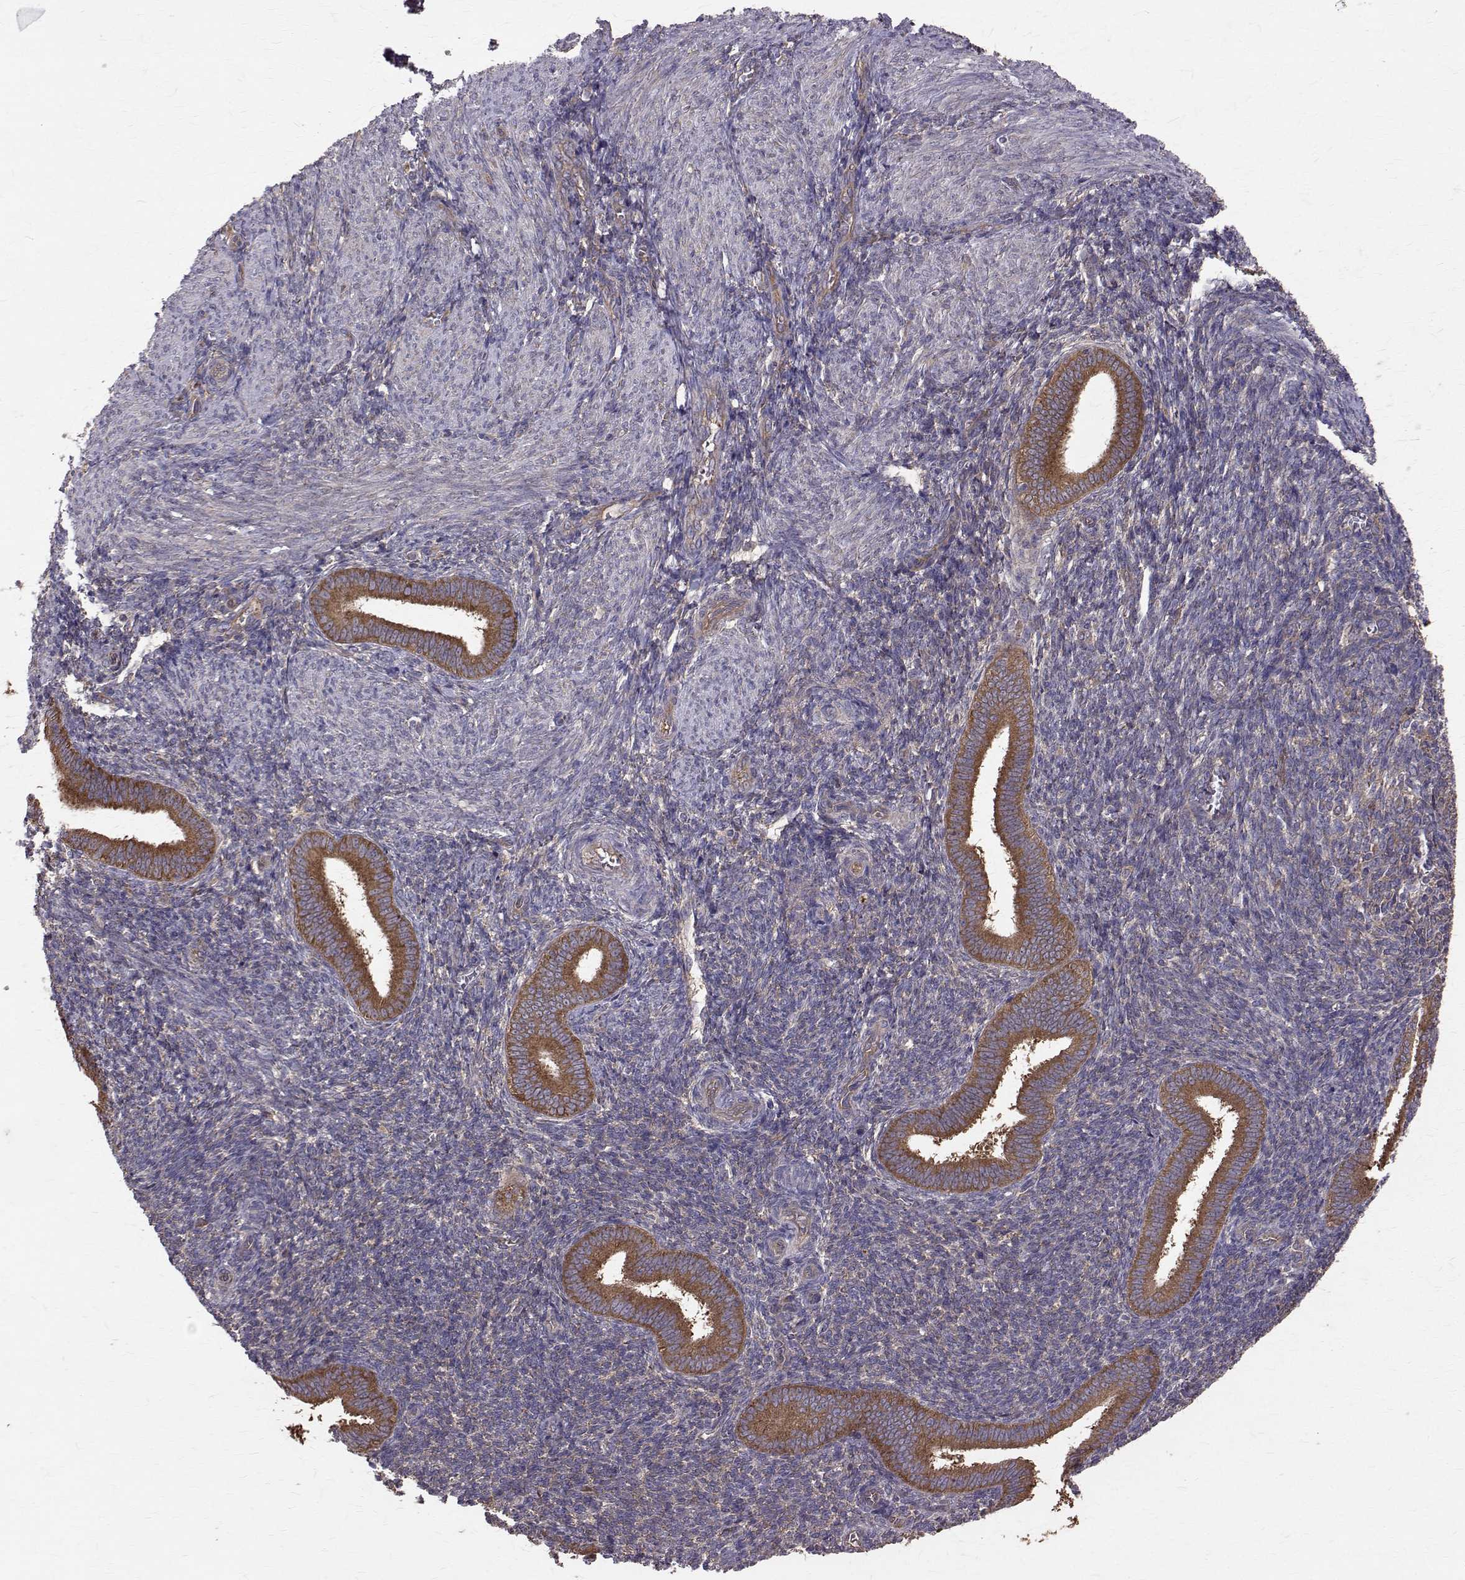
{"staining": {"intensity": "negative", "quantity": "none", "location": "none"}, "tissue": "endometrium", "cell_type": "Cells in endometrial stroma", "image_type": "normal", "snomed": [{"axis": "morphology", "description": "Normal tissue, NOS"}, {"axis": "topography", "description": "Endometrium"}], "caption": "DAB (3,3'-diaminobenzidine) immunohistochemical staining of unremarkable endometrium reveals no significant staining in cells in endometrial stroma.", "gene": "FARSB", "patient": {"sex": "female", "age": 25}}